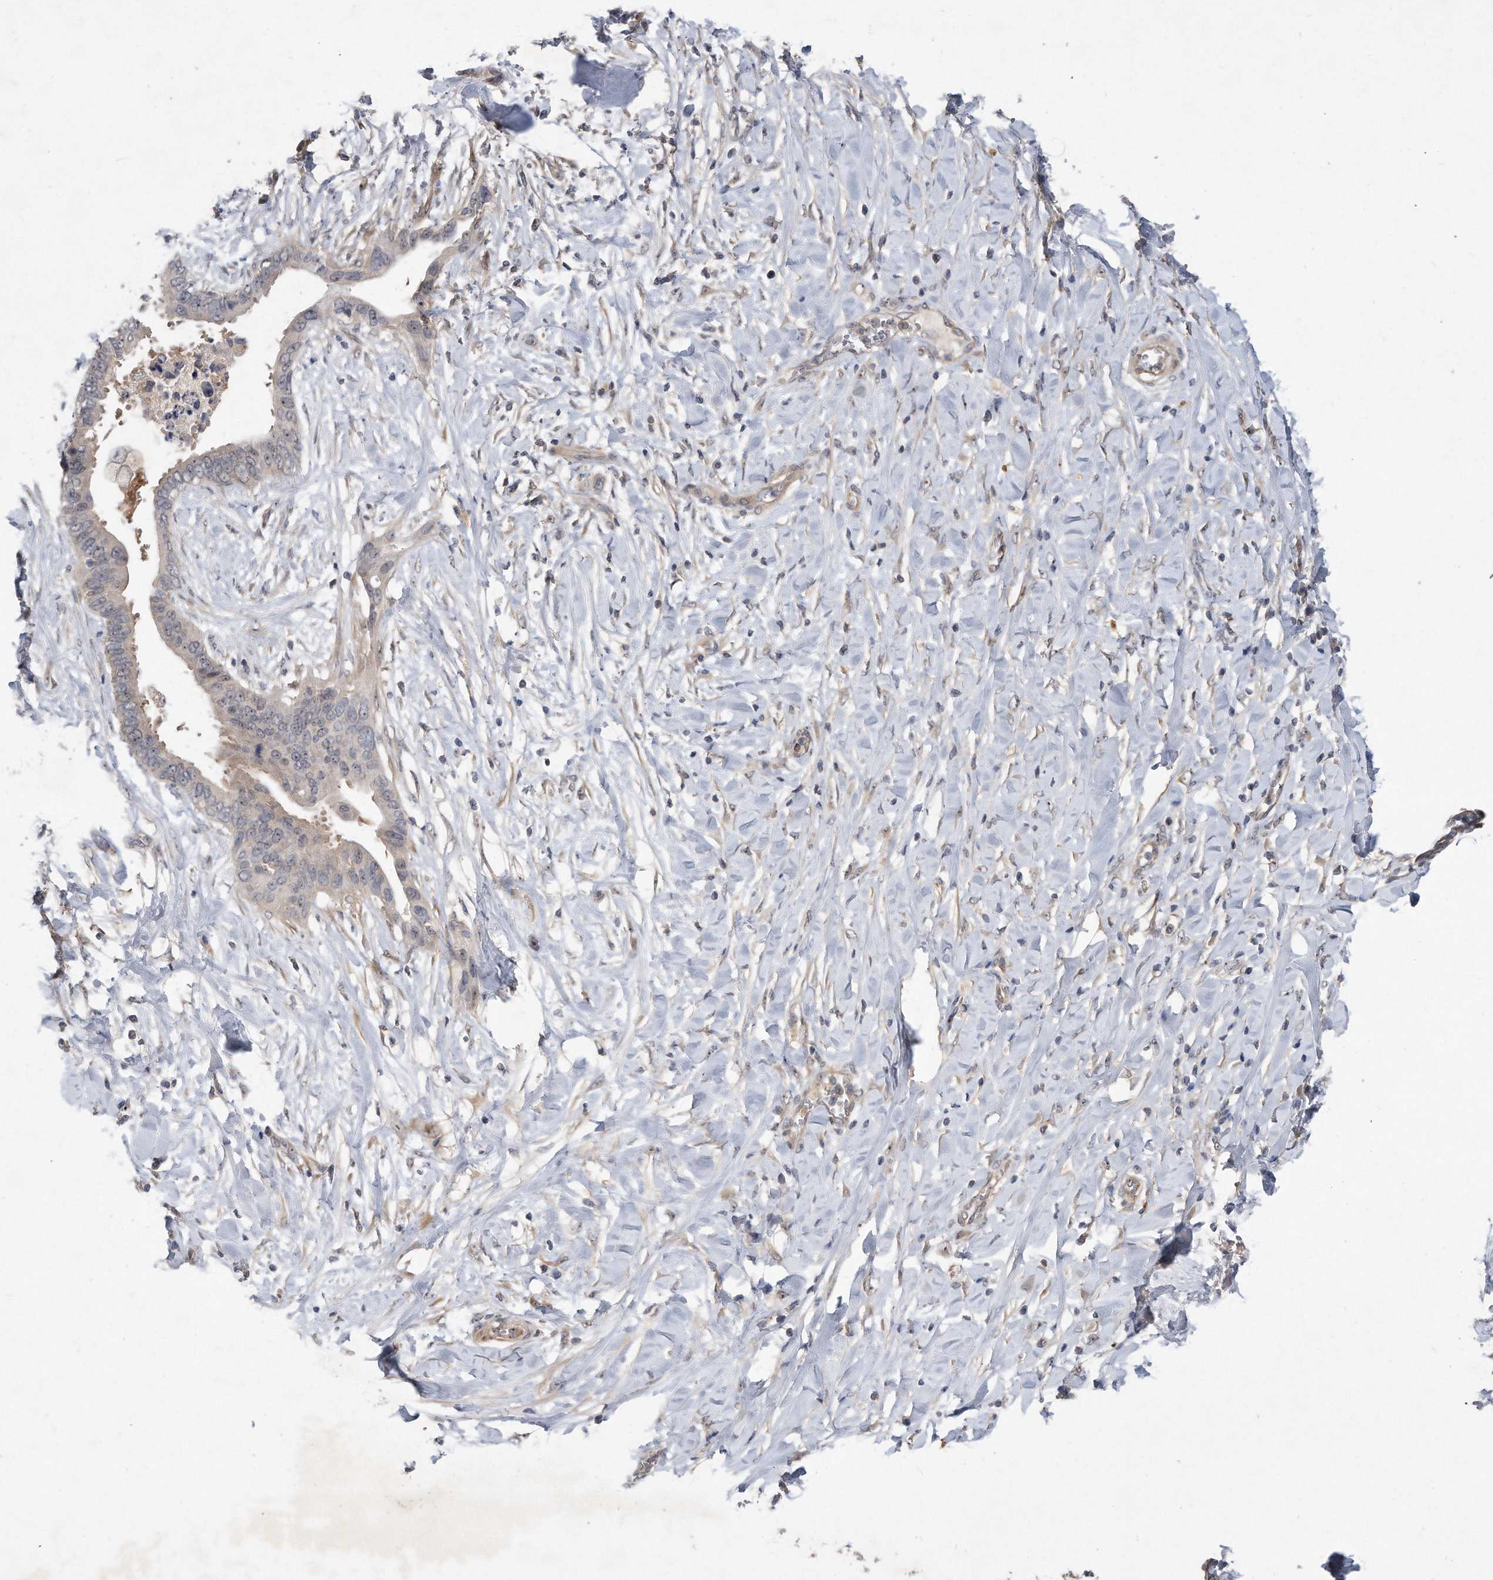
{"staining": {"intensity": "weak", "quantity": "<25%", "location": "nuclear"}, "tissue": "pancreatic cancer", "cell_type": "Tumor cells", "image_type": "cancer", "snomed": [{"axis": "morphology", "description": "Normal tissue, NOS"}, {"axis": "morphology", "description": "Adenocarcinoma, NOS"}, {"axis": "topography", "description": "Pancreas"}, {"axis": "topography", "description": "Peripheral nerve tissue"}], "caption": "Adenocarcinoma (pancreatic) was stained to show a protein in brown. There is no significant expression in tumor cells.", "gene": "PGBD2", "patient": {"sex": "male", "age": 59}}